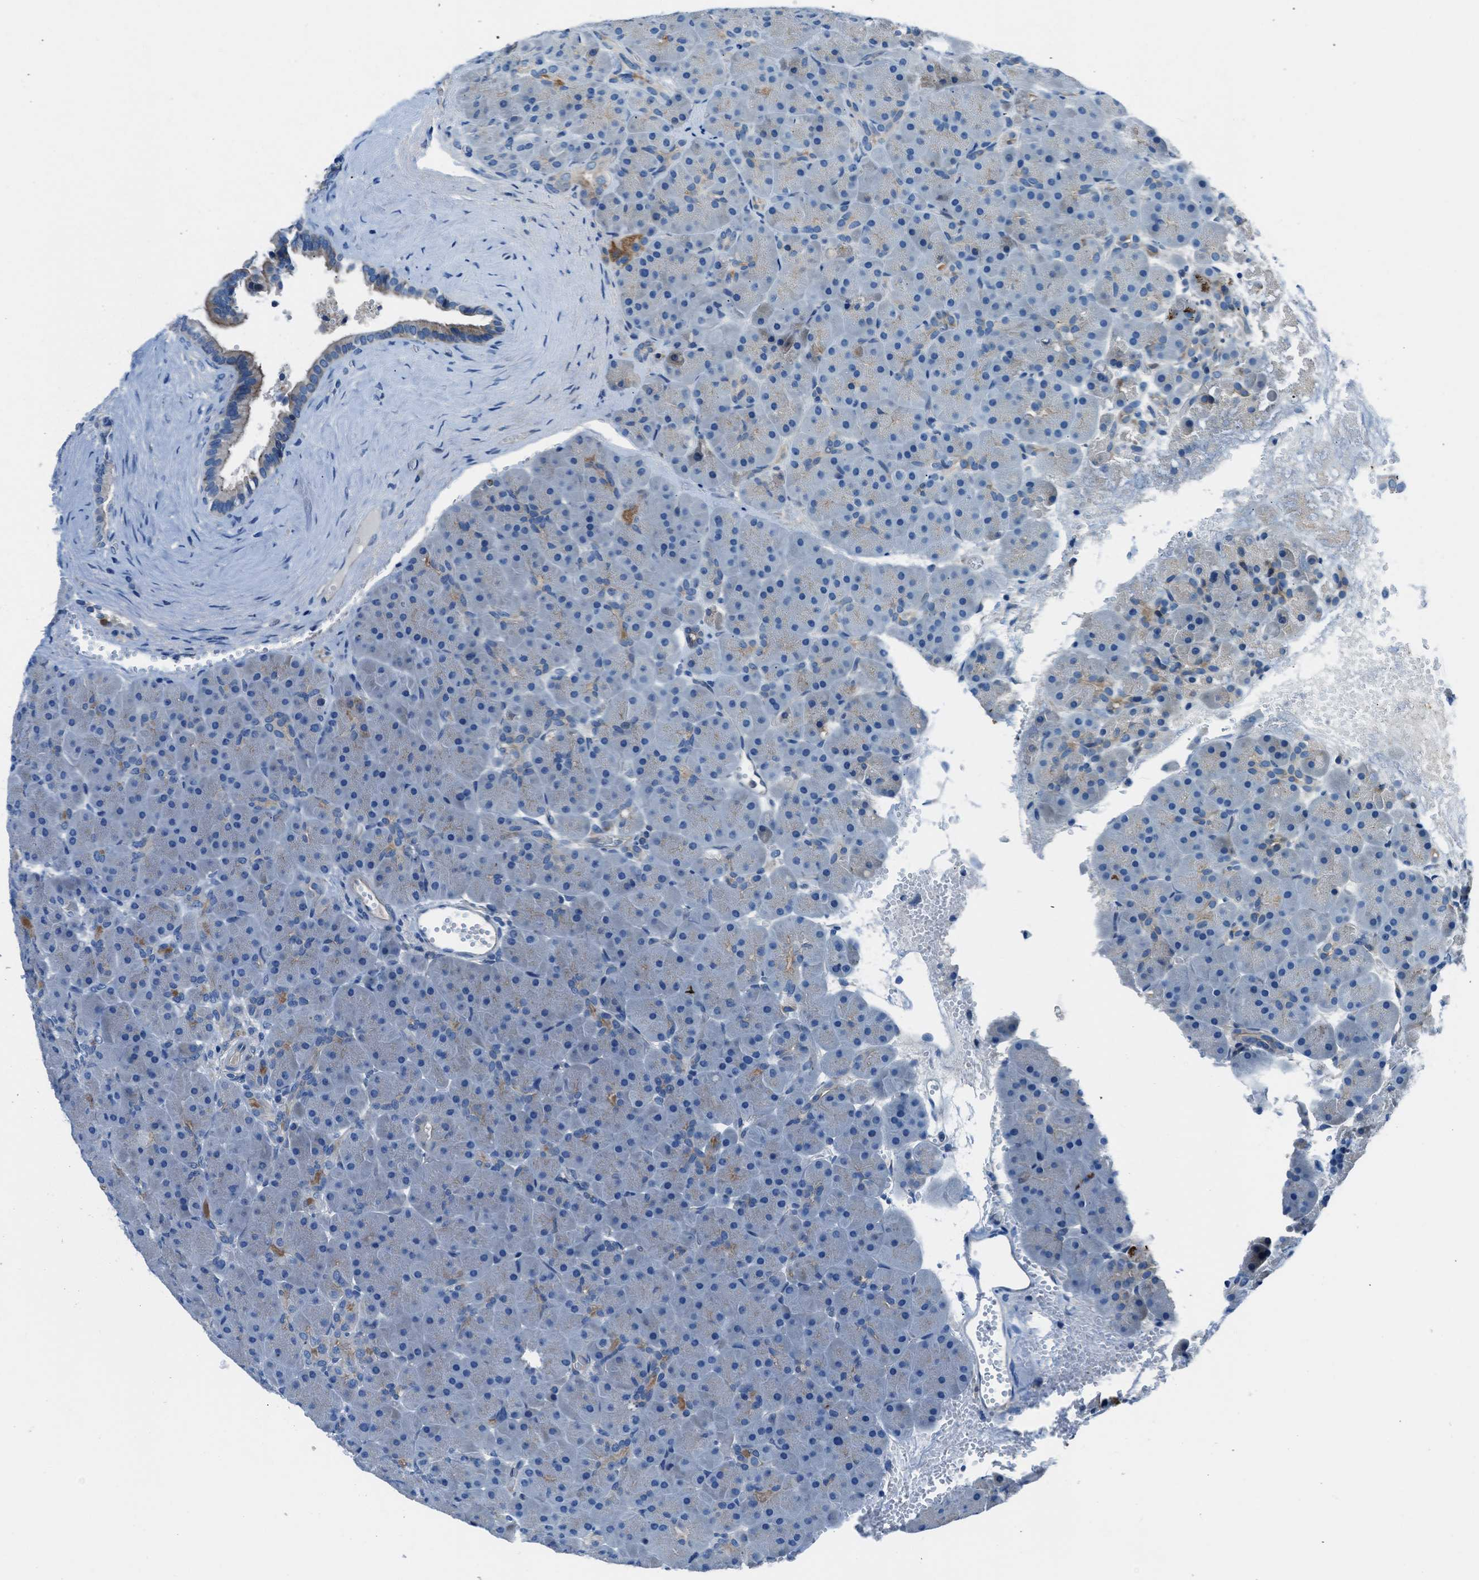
{"staining": {"intensity": "weak", "quantity": "<25%", "location": "cytoplasmic/membranous"}, "tissue": "pancreas", "cell_type": "Exocrine glandular cells", "image_type": "normal", "snomed": [{"axis": "morphology", "description": "Normal tissue, NOS"}, {"axis": "topography", "description": "Pancreas"}], "caption": "A high-resolution histopathology image shows immunohistochemistry staining of normal pancreas, which reveals no significant positivity in exocrine glandular cells. (DAB (3,3'-diaminobenzidine) immunohistochemistry, high magnification).", "gene": "SLC38A6", "patient": {"sex": "male", "age": 66}}